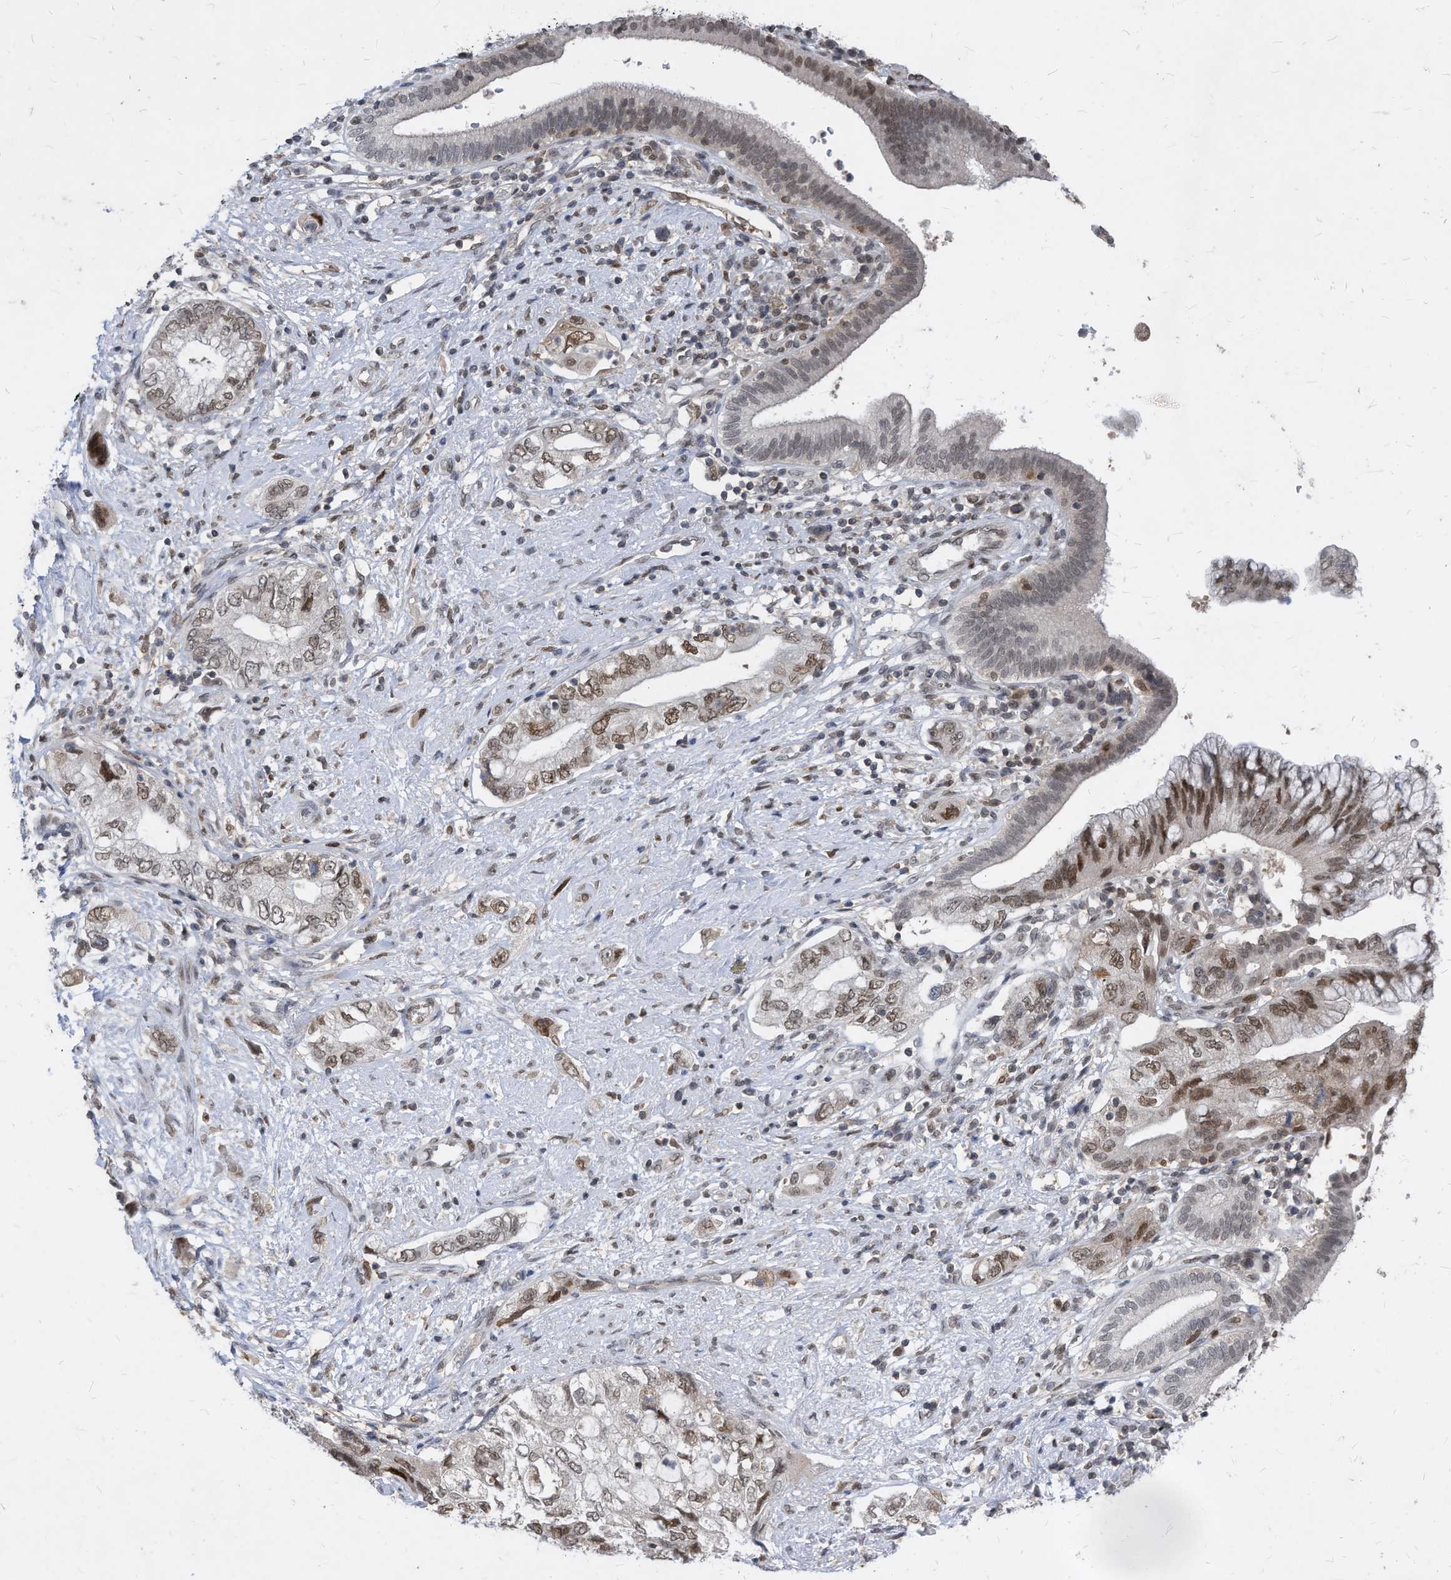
{"staining": {"intensity": "moderate", "quantity": ">75%", "location": "nuclear"}, "tissue": "pancreatic cancer", "cell_type": "Tumor cells", "image_type": "cancer", "snomed": [{"axis": "morphology", "description": "Adenocarcinoma, NOS"}, {"axis": "topography", "description": "Pancreas"}], "caption": "Protein positivity by IHC reveals moderate nuclear positivity in approximately >75% of tumor cells in pancreatic cancer.", "gene": "KPNB1", "patient": {"sex": "female", "age": 73}}